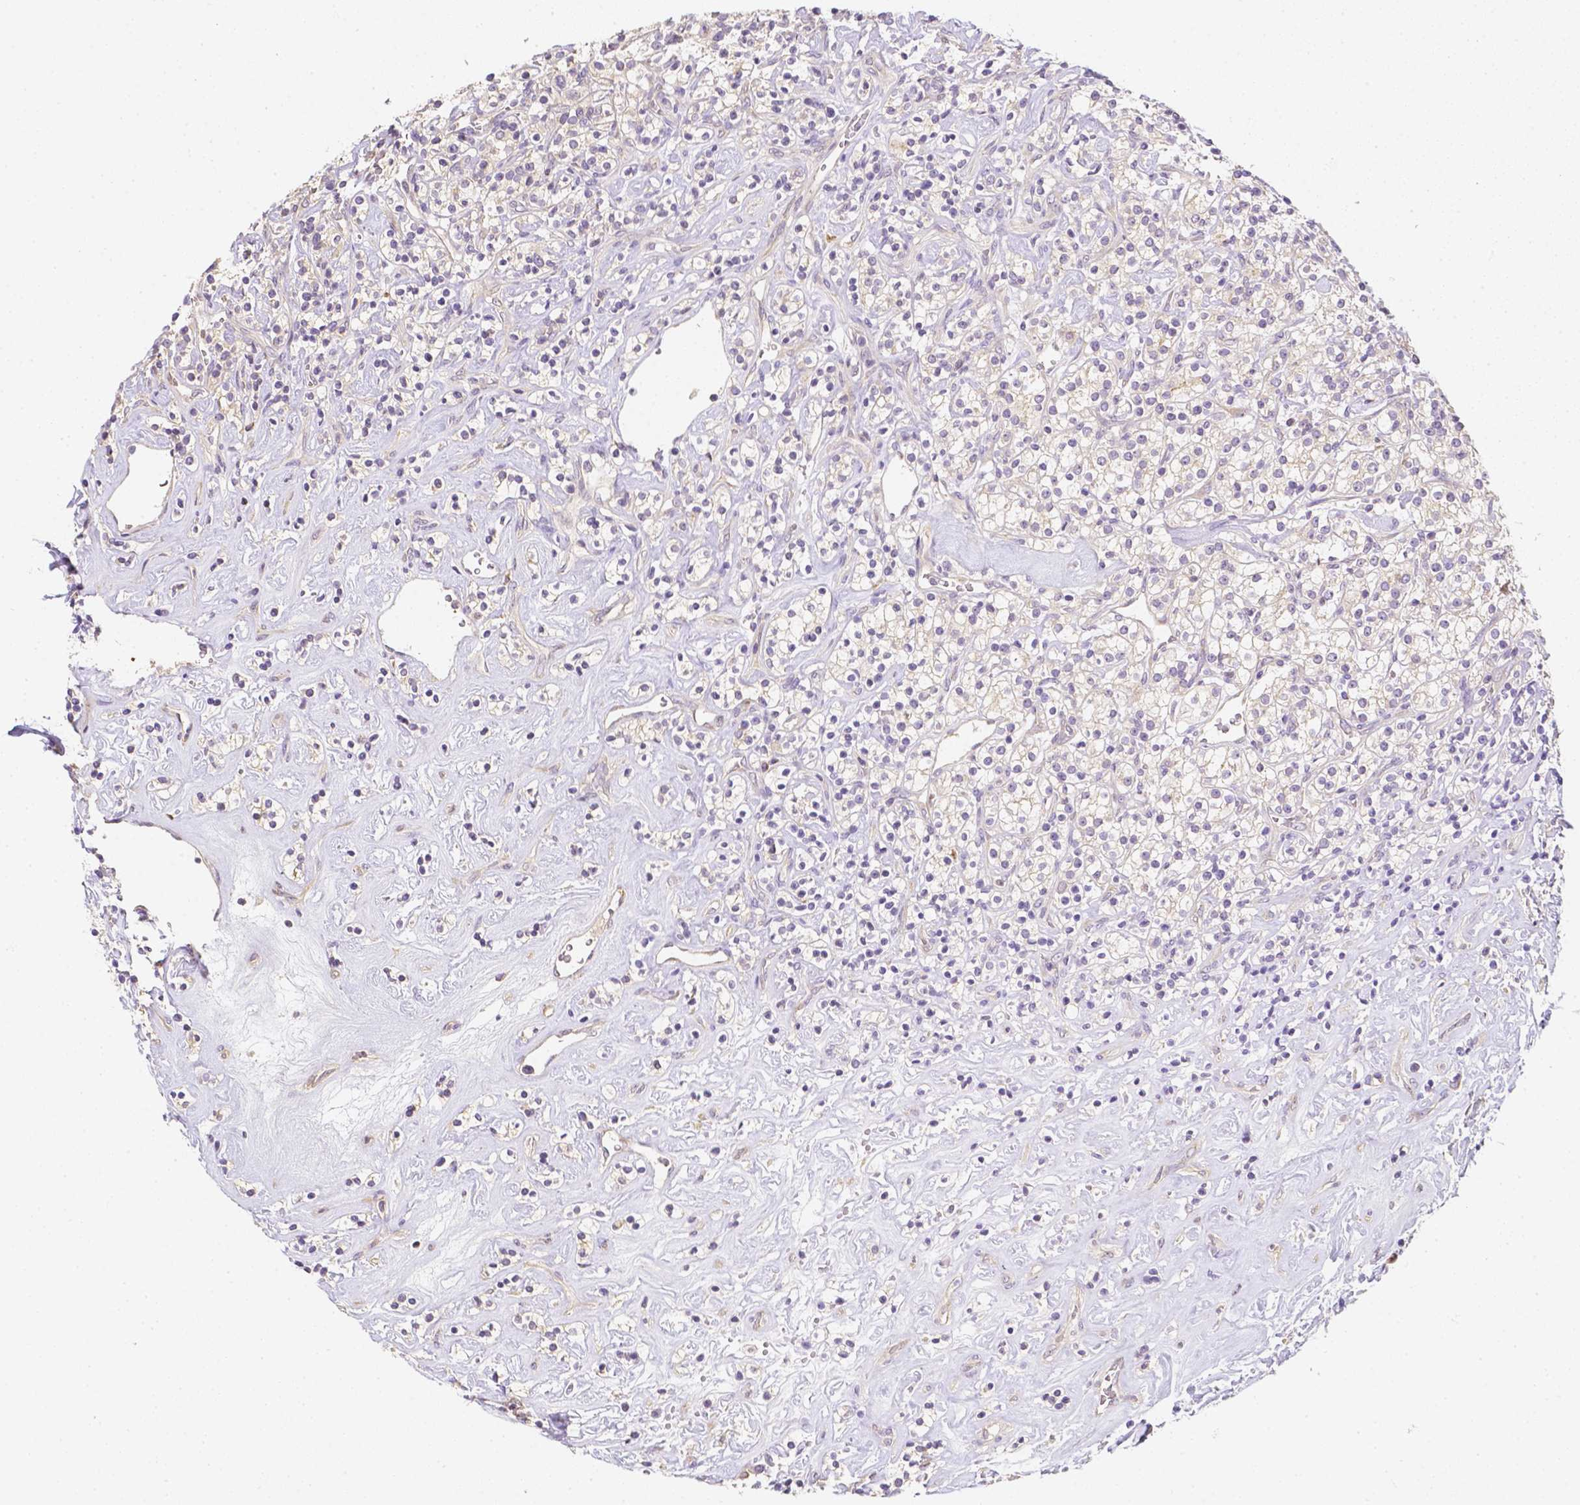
{"staining": {"intensity": "negative", "quantity": "none", "location": "none"}, "tissue": "renal cancer", "cell_type": "Tumor cells", "image_type": "cancer", "snomed": [{"axis": "morphology", "description": "Adenocarcinoma, NOS"}, {"axis": "topography", "description": "Kidney"}], "caption": "The image exhibits no significant expression in tumor cells of renal cancer (adenocarcinoma). (DAB (3,3'-diaminobenzidine) immunohistochemistry (IHC) with hematoxylin counter stain).", "gene": "C10orf67", "patient": {"sex": "male", "age": 77}}